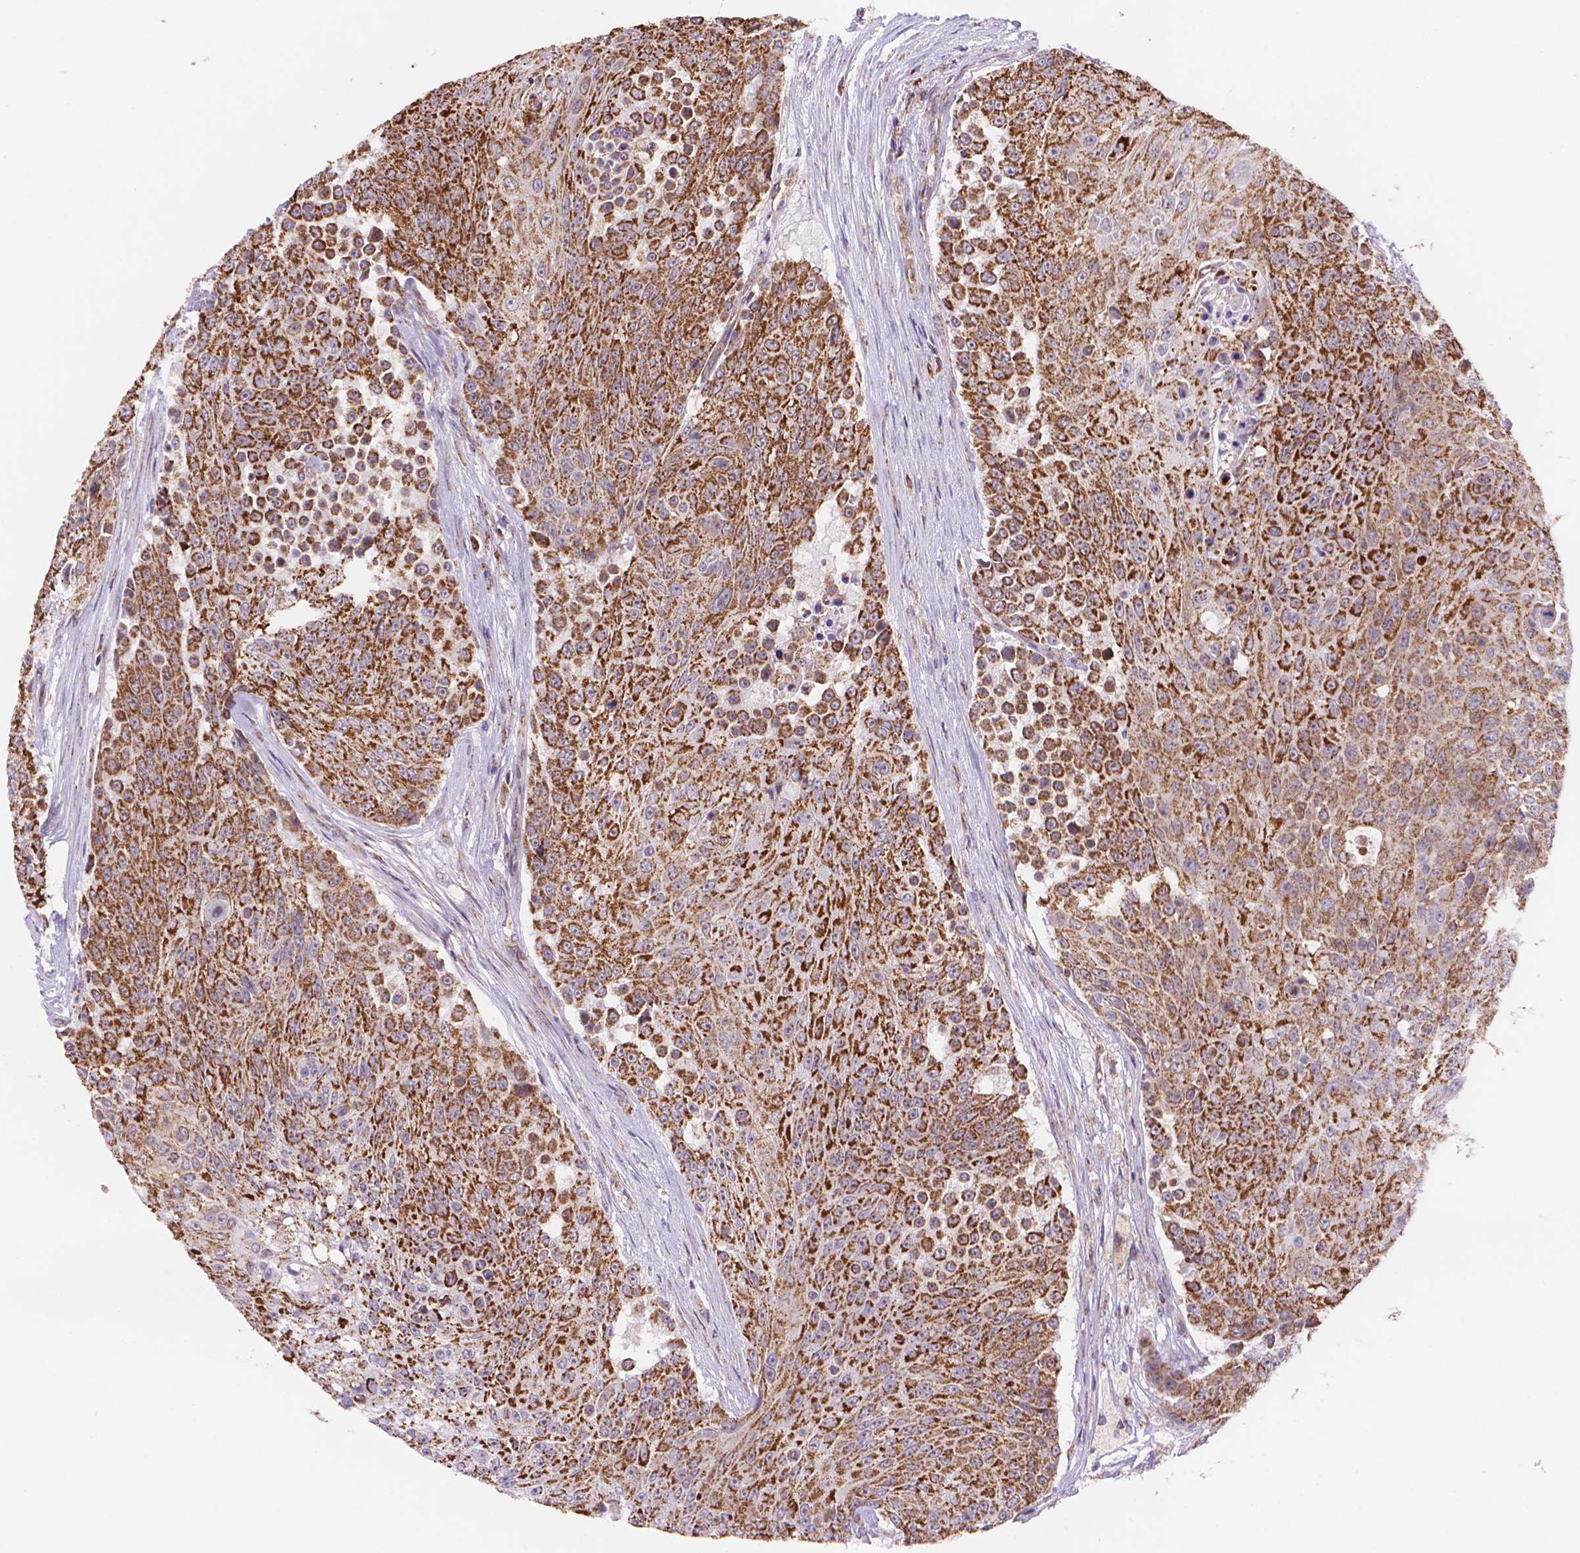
{"staining": {"intensity": "strong", "quantity": ">75%", "location": "cytoplasmic/membranous"}, "tissue": "urothelial cancer", "cell_type": "Tumor cells", "image_type": "cancer", "snomed": [{"axis": "morphology", "description": "Urothelial carcinoma, High grade"}, {"axis": "topography", "description": "Urinary bladder"}], "caption": "Protein expression analysis of human high-grade urothelial carcinoma reveals strong cytoplasmic/membranous expression in approximately >75% of tumor cells.", "gene": "CYYR1", "patient": {"sex": "female", "age": 63}}